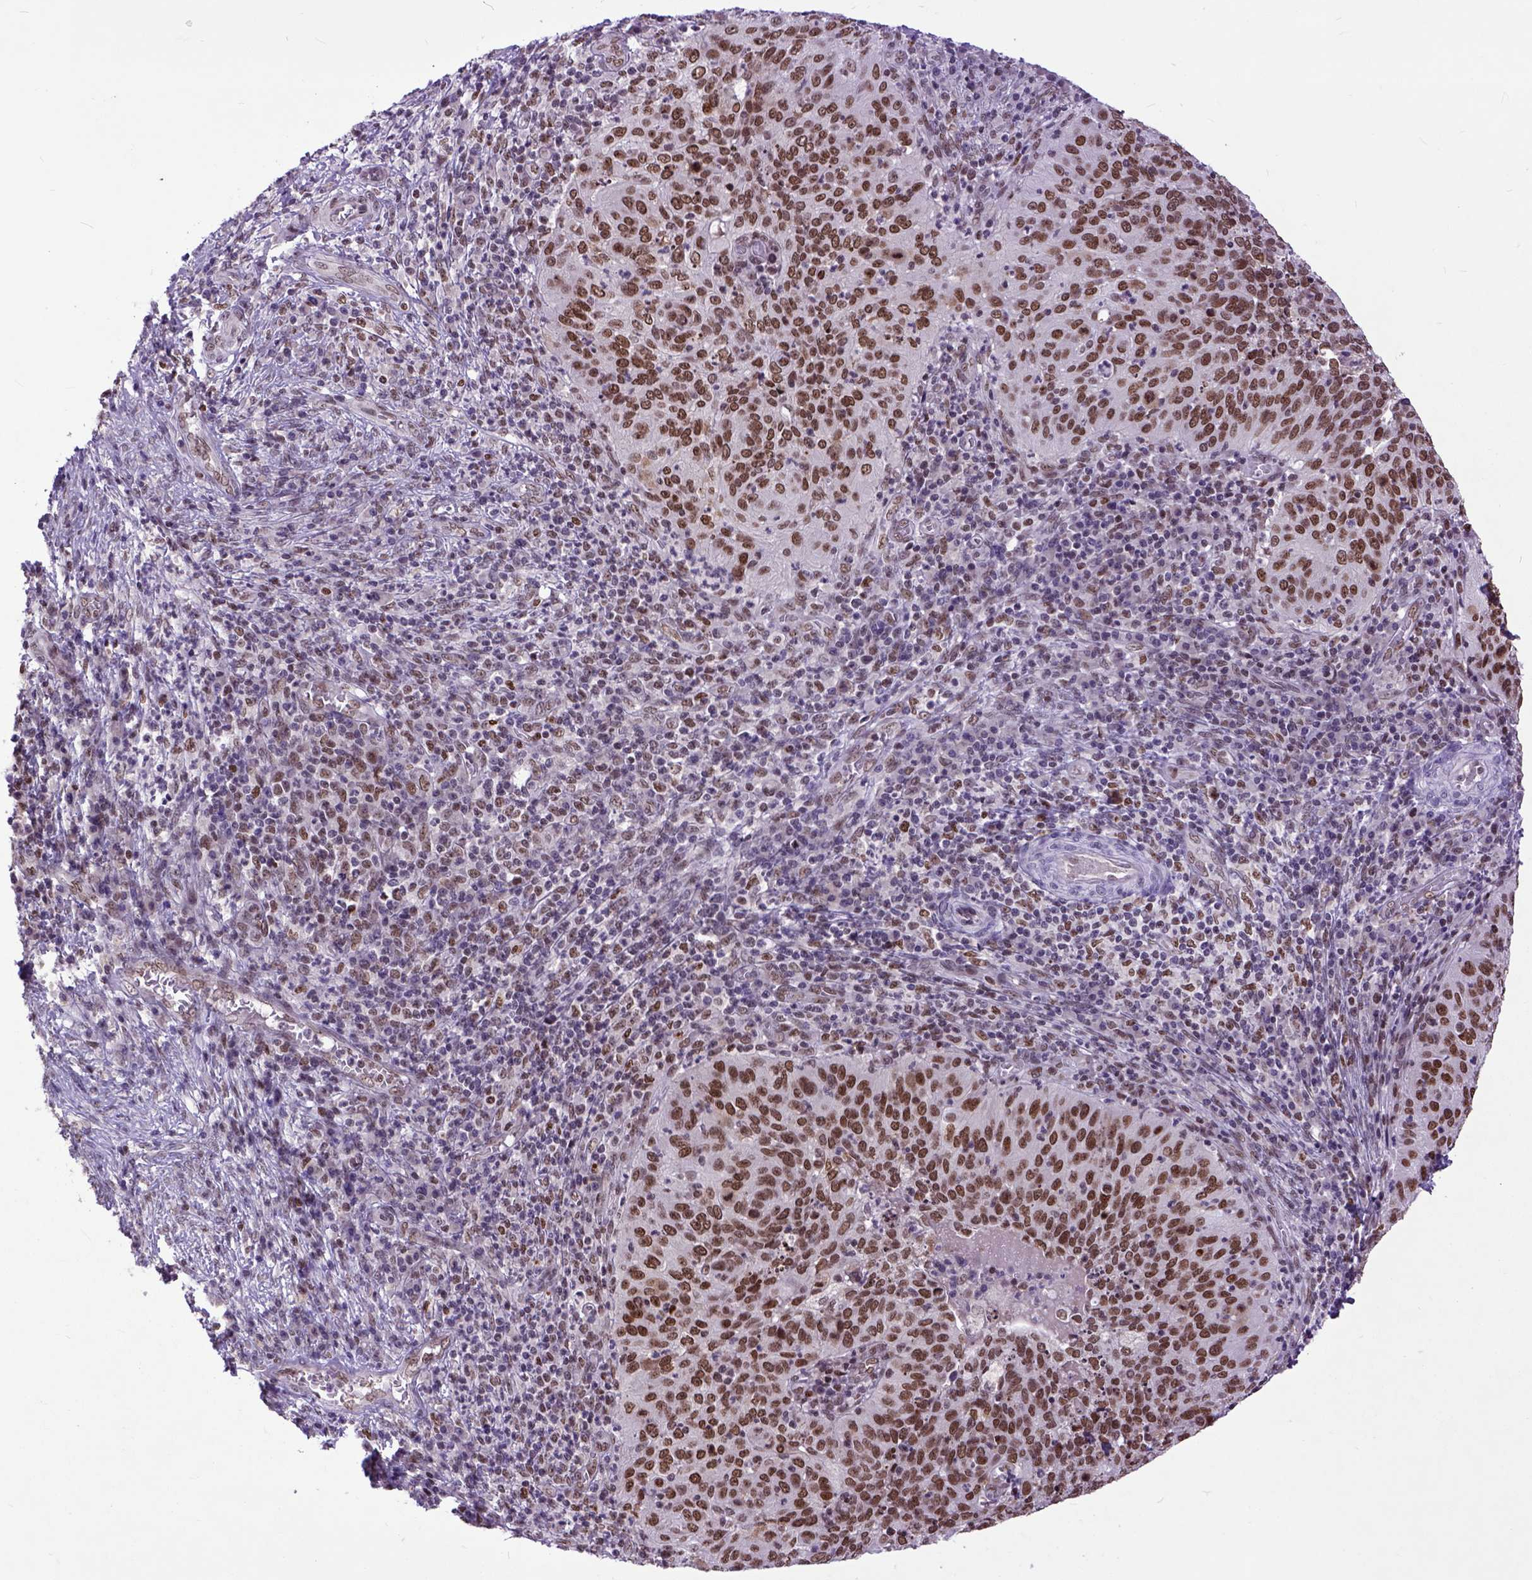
{"staining": {"intensity": "moderate", "quantity": ">75%", "location": "nuclear"}, "tissue": "cervical cancer", "cell_type": "Tumor cells", "image_type": "cancer", "snomed": [{"axis": "morphology", "description": "Squamous cell carcinoma, NOS"}, {"axis": "topography", "description": "Cervix"}], "caption": "Protein expression analysis of human squamous cell carcinoma (cervical) reveals moderate nuclear expression in about >75% of tumor cells.", "gene": "RCC2", "patient": {"sex": "female", "age": 39}}